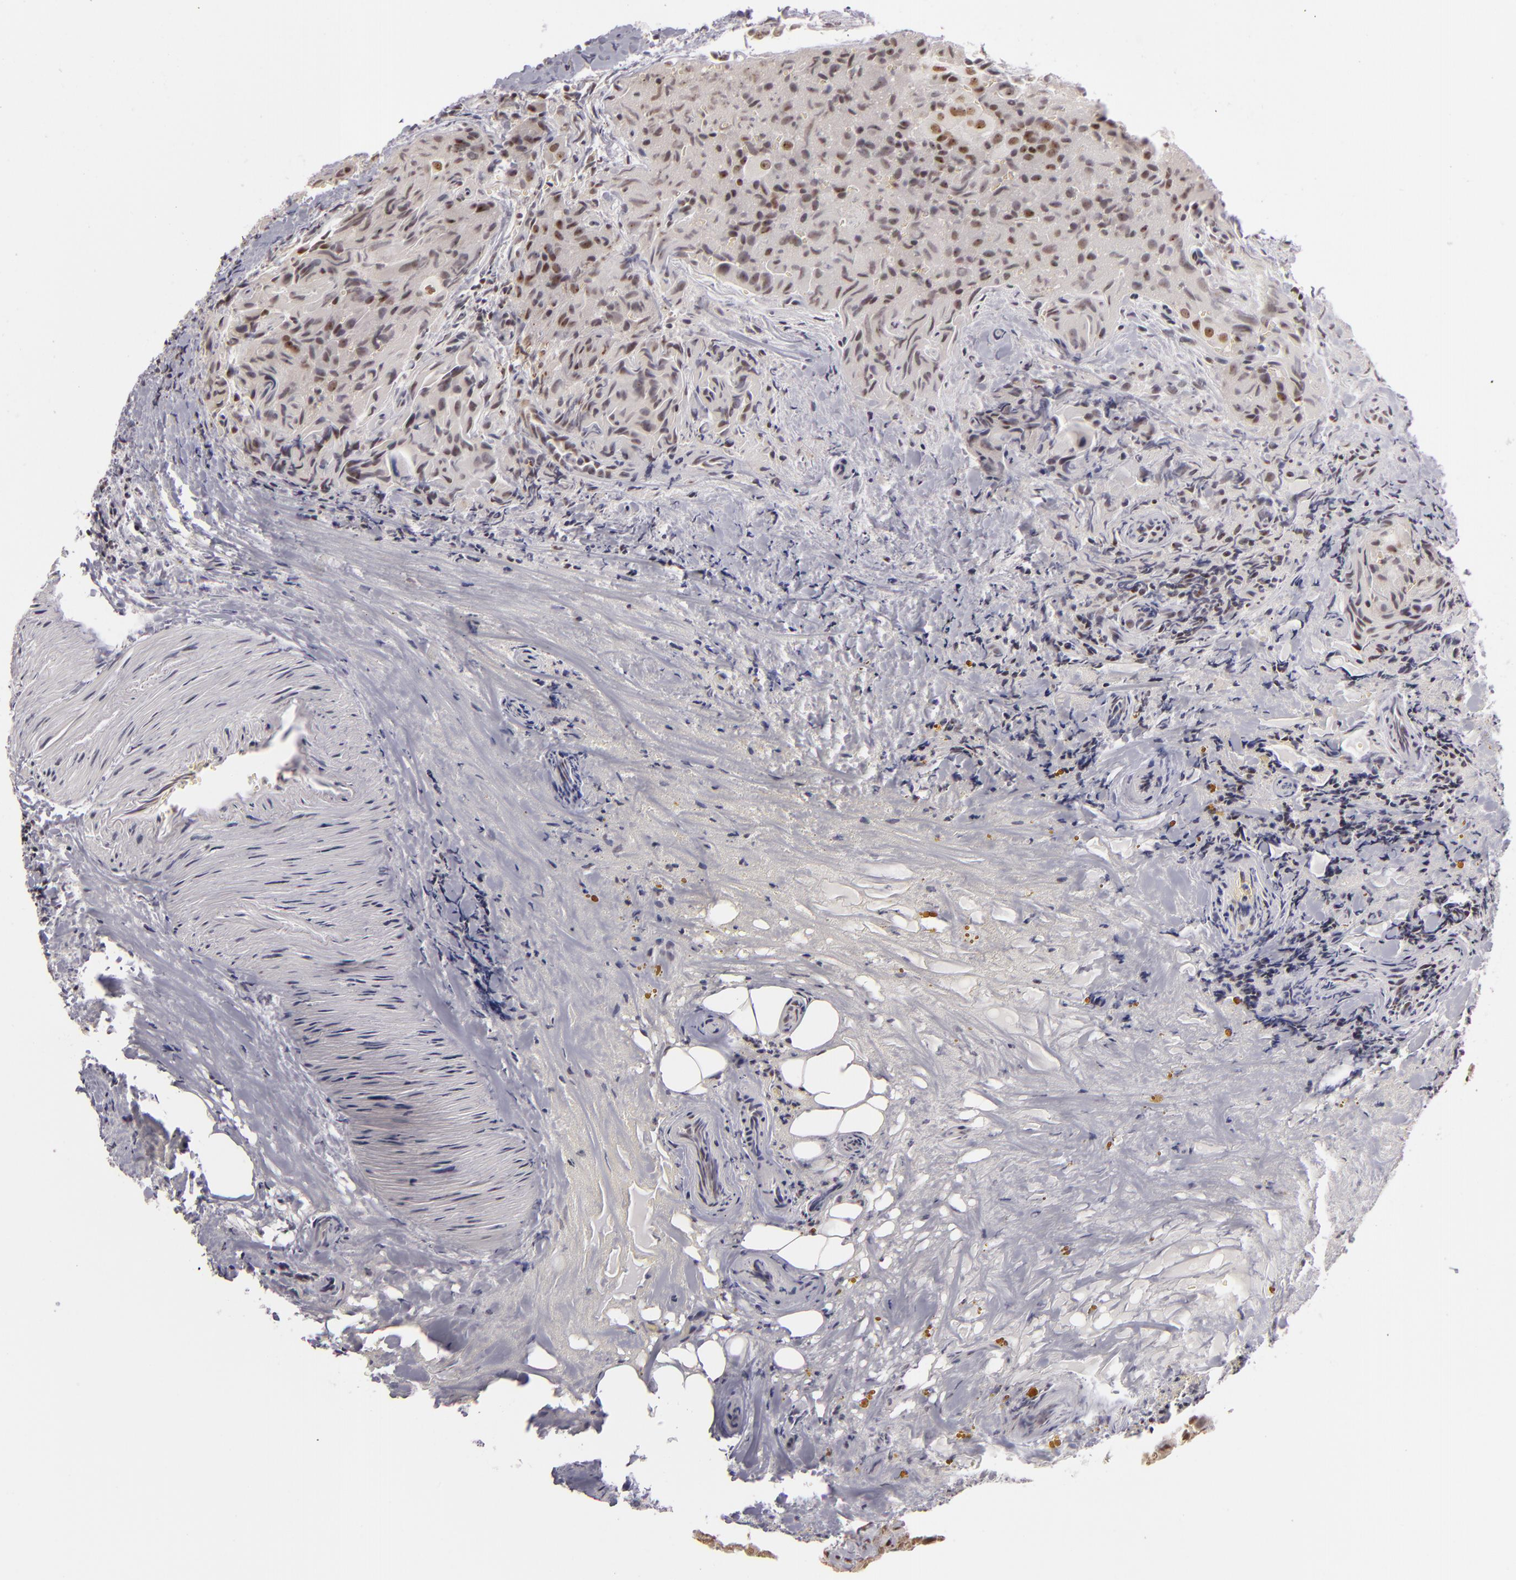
{"staining": {"intensity": "weak", "quantity": ">75%", "location": "nuclear"}, "tissue": "thyroid cancer", "cell_type": "Tumor cells", "image_type": "cancer", "snomed": [{"axis": "morphology", "description": "Papillary adenocarcinoma, NOS"}, {"axis": "topography", "description": "Thyroid gland"}], "caption": "A brown stain highlights weak nuclear staining of a protein in human thyroid cancer (papillary adenocarcinoma) tumor cells.", "gene": "DAXX", "patient": {"sex": "female", "age": 71}}